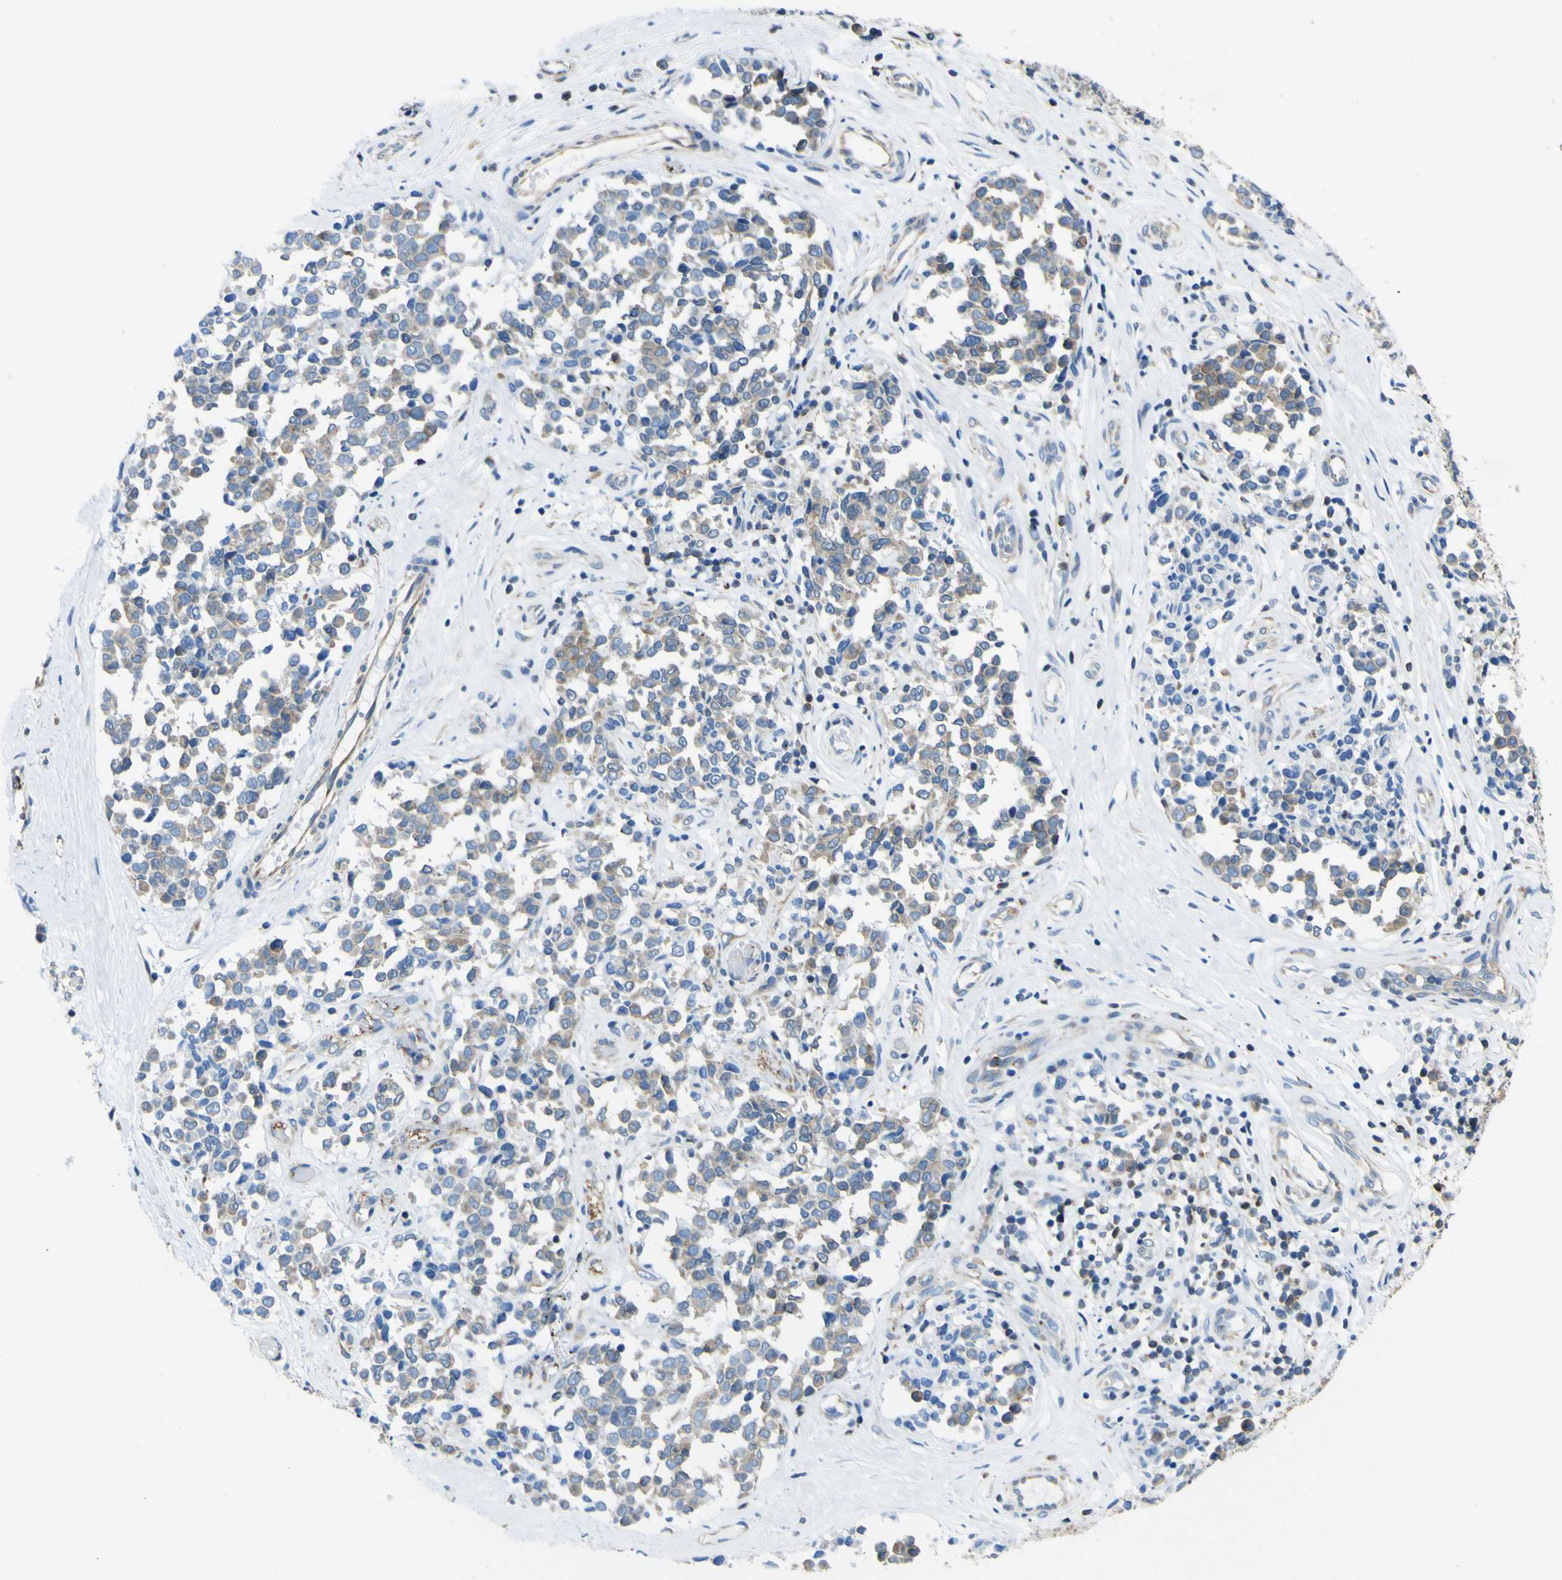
{"staining": {"intensity": "moderate", "quantity": ">75%", "location": "cytoplasmic/membranous"}, "tissue": "melanoma", "cell_type": "Tumor cells", "image_type": "cancer", "snomed": [{"axis": "morphology", "description": "Malignant melanoma, NOS"}, {"axis": "topography", "description": "Skin"}], "caption": "Brown immunohistochemical staining in malignant melanoma reveals moderate cytoplasmic/membranous expression in approximately >75% of tumor cells.", "gene": "STIM1", "patient": {"sex": "female", "age": 64}}